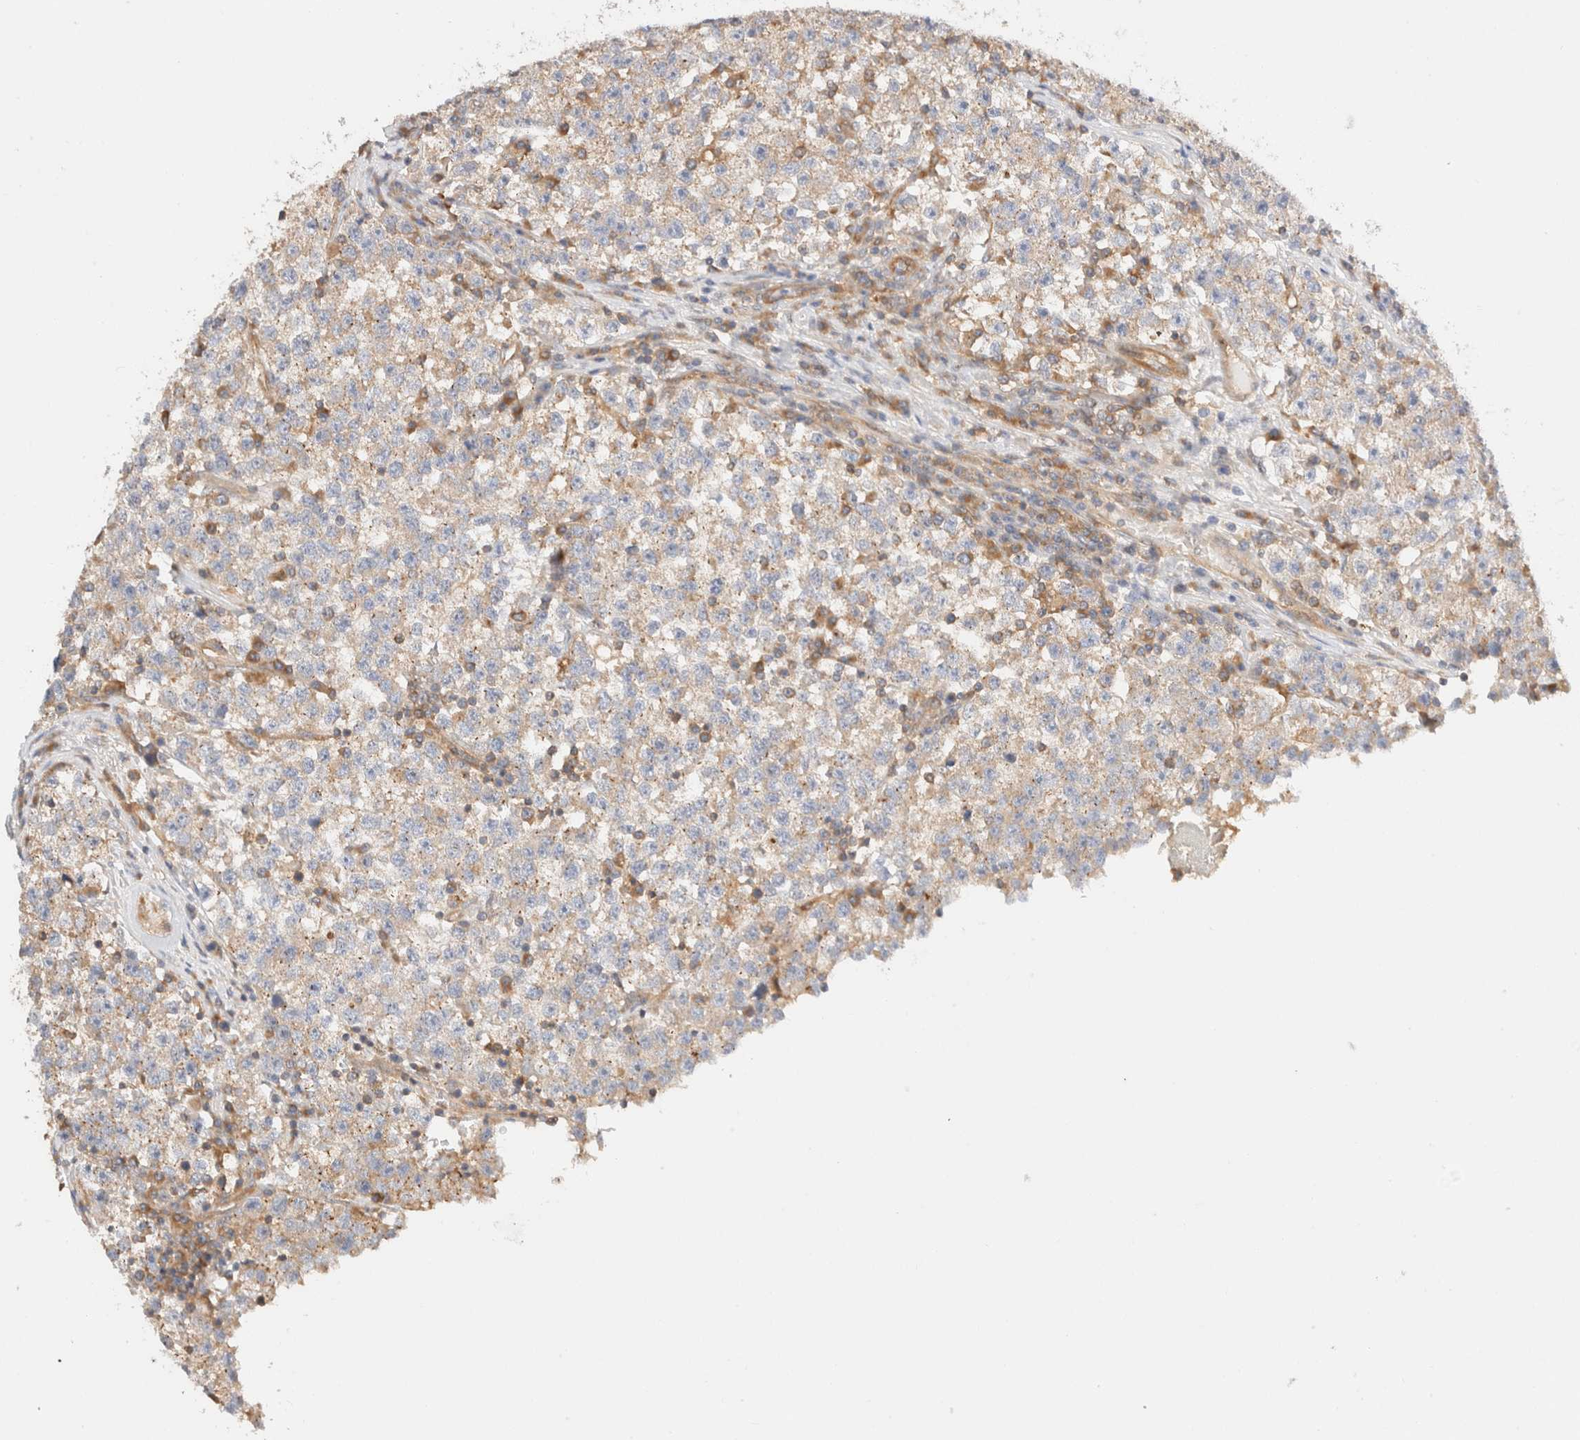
{"staining": {"intensity": "weak", "quantity": "25%-75%", "location": "cytoplasmic/membranous"}, "tissue": "testis cancer", "cell_type": "Tumor cells", "image_type": "cancer", "snomed": [{"axis": "morphology", "description": "Seminoma, NOS"}, {"axis": "topography", "description": "Testis"}], "caption": "Weak cytoplasmic/membranous expression for a protein is seen in approximately 25%-75% of tumor cells of seminoma (testis) using immunohistochemistry (IHC).", "gene": "RABEP1", "patient": {"sex": "male", "age": 22}}